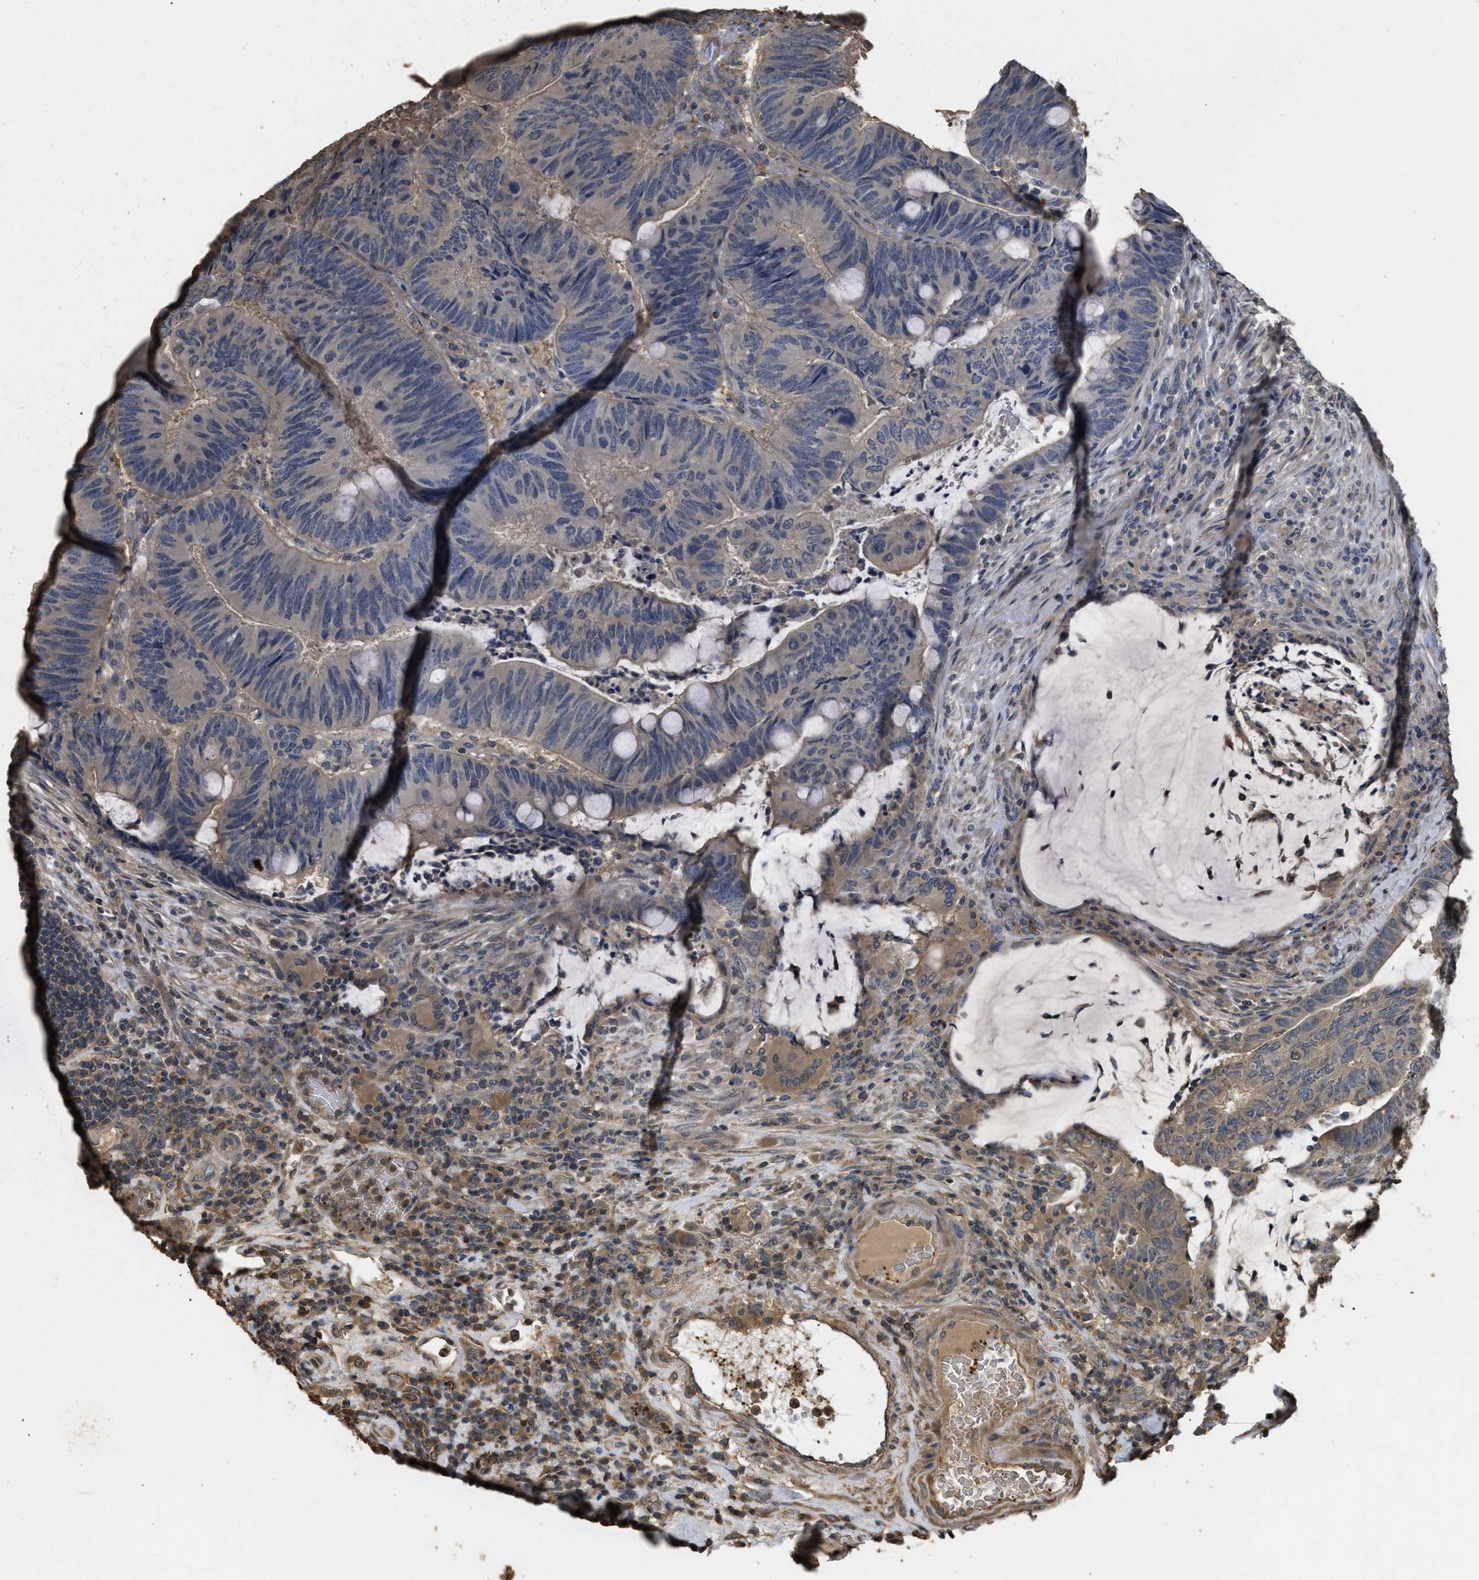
{"staining": {"intensity": "weak", "quantity": "<25%", "location": "cytoplasmic/membranous"}, "tissue": "colorectal cancer", "cell_type": "Tumor cells", "image_type": "cancer", "snomed": [{"axis": "morphology", "description": "Normal tissue, NOS"}, {"axis": "morphology", "description": "Adenocarcinoma, NOS"}, {"axis": "topography", "description": "Rectum"}, {"axis": "topography", "description": "Peripheral nerve tissue"}], "caption": "A histopathology image of human colorectal cancer (adenocarcinoma) is negative for staining in tumor cells.", "gene": "ARHGDIA", "patient": {"sex": "male", "age": 92}}